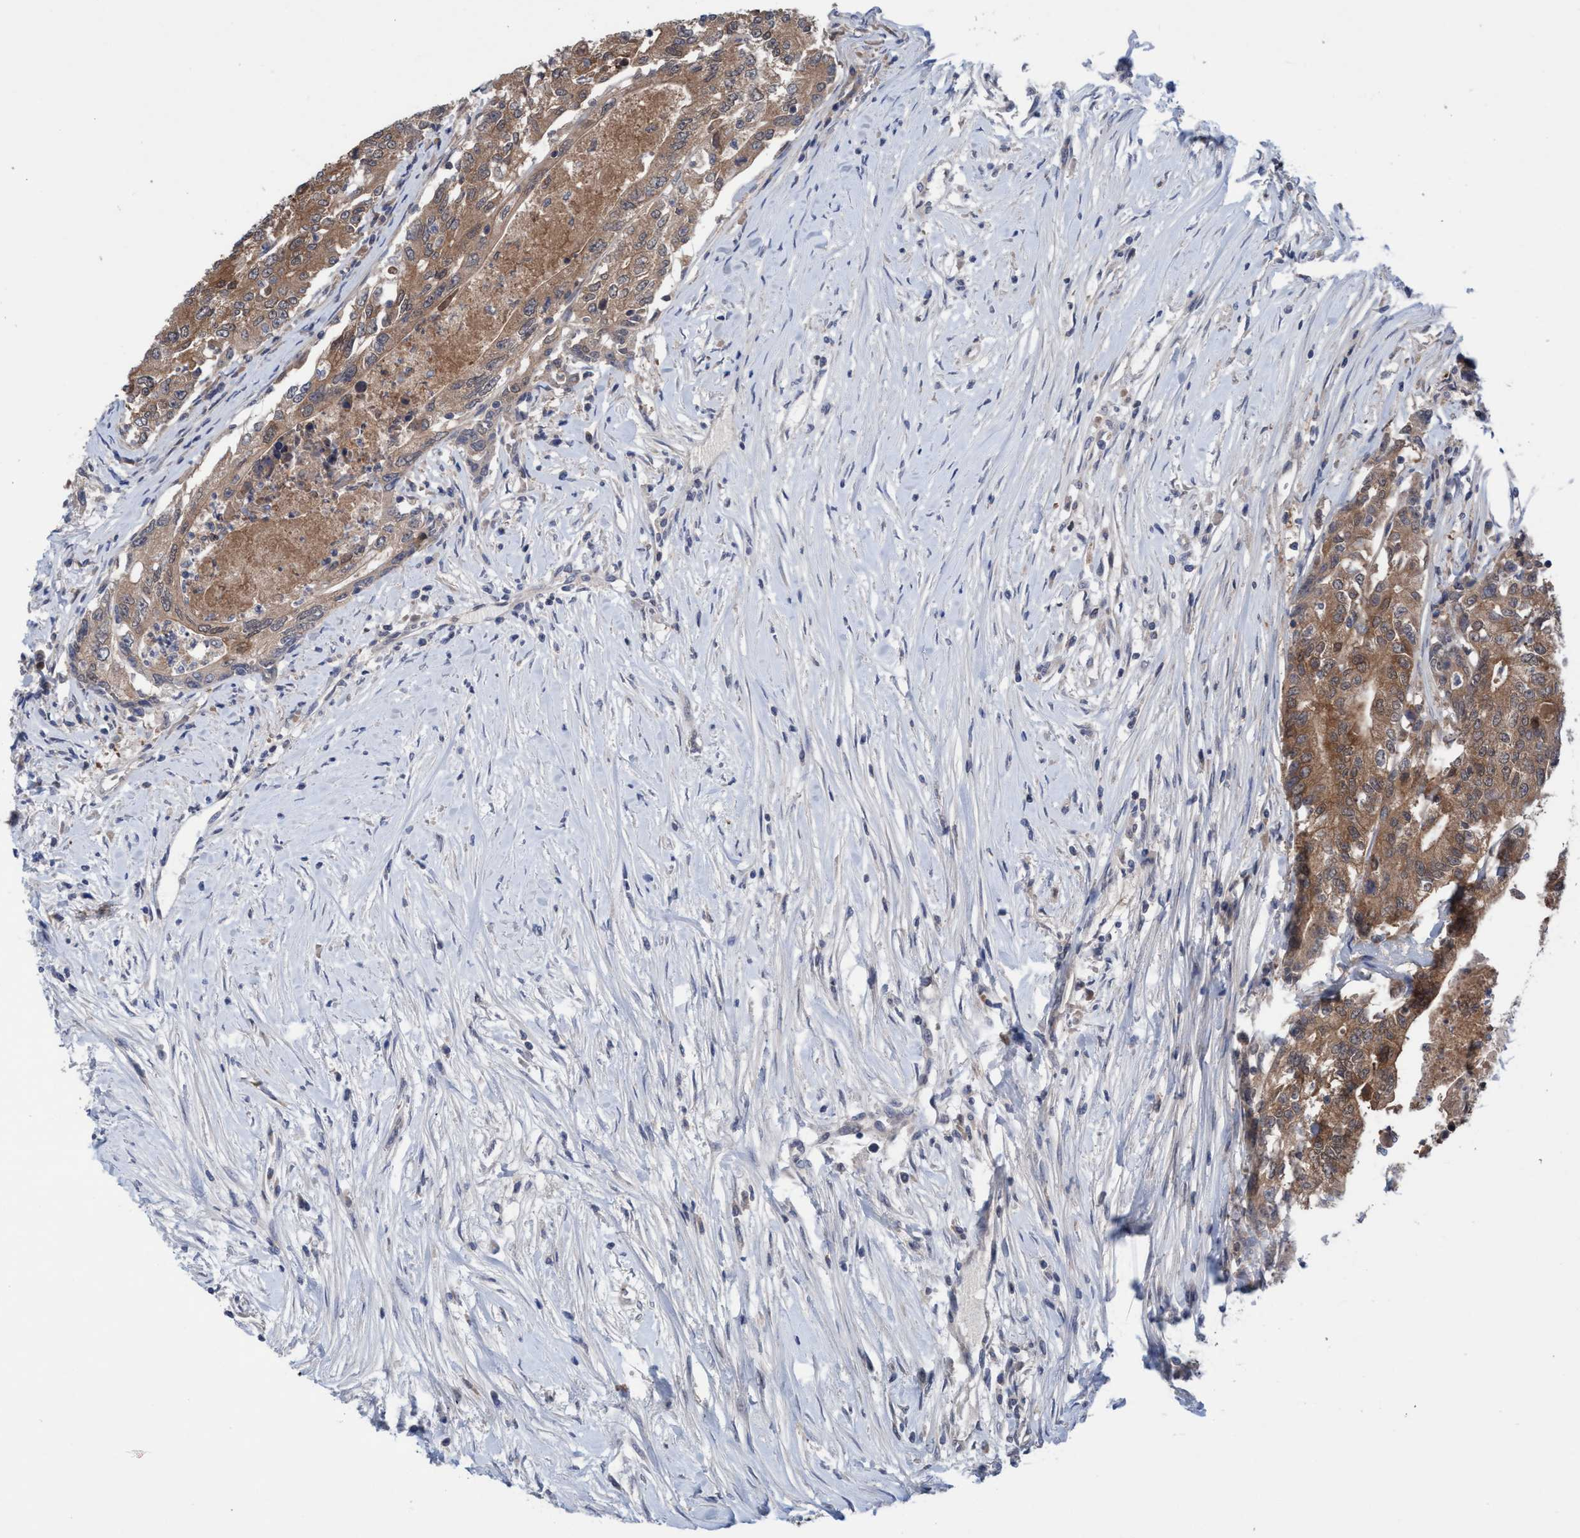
{"staining": {"intensity": "moderate", "quantity": ">75%", "location": "cytoplasmic/membranous"}, "tissue": "colorectal cancer", "cell_type": "Tumor cells", "image_type": "cancer", "snomed": [{"axis": "morphology", "description": "Adenocarcinoma, NOS"}, {"axis": "topography", "description": "Colon"}], "caption": "Immunohistochemistry (DAB) staining of human colorectal cancer exhibits moderate cytoplasmic/membranous protein positivity in approximately >75% of tumor cells.", "gene": "GLOD4", "patient": {"sex": "female", "age": 77}}